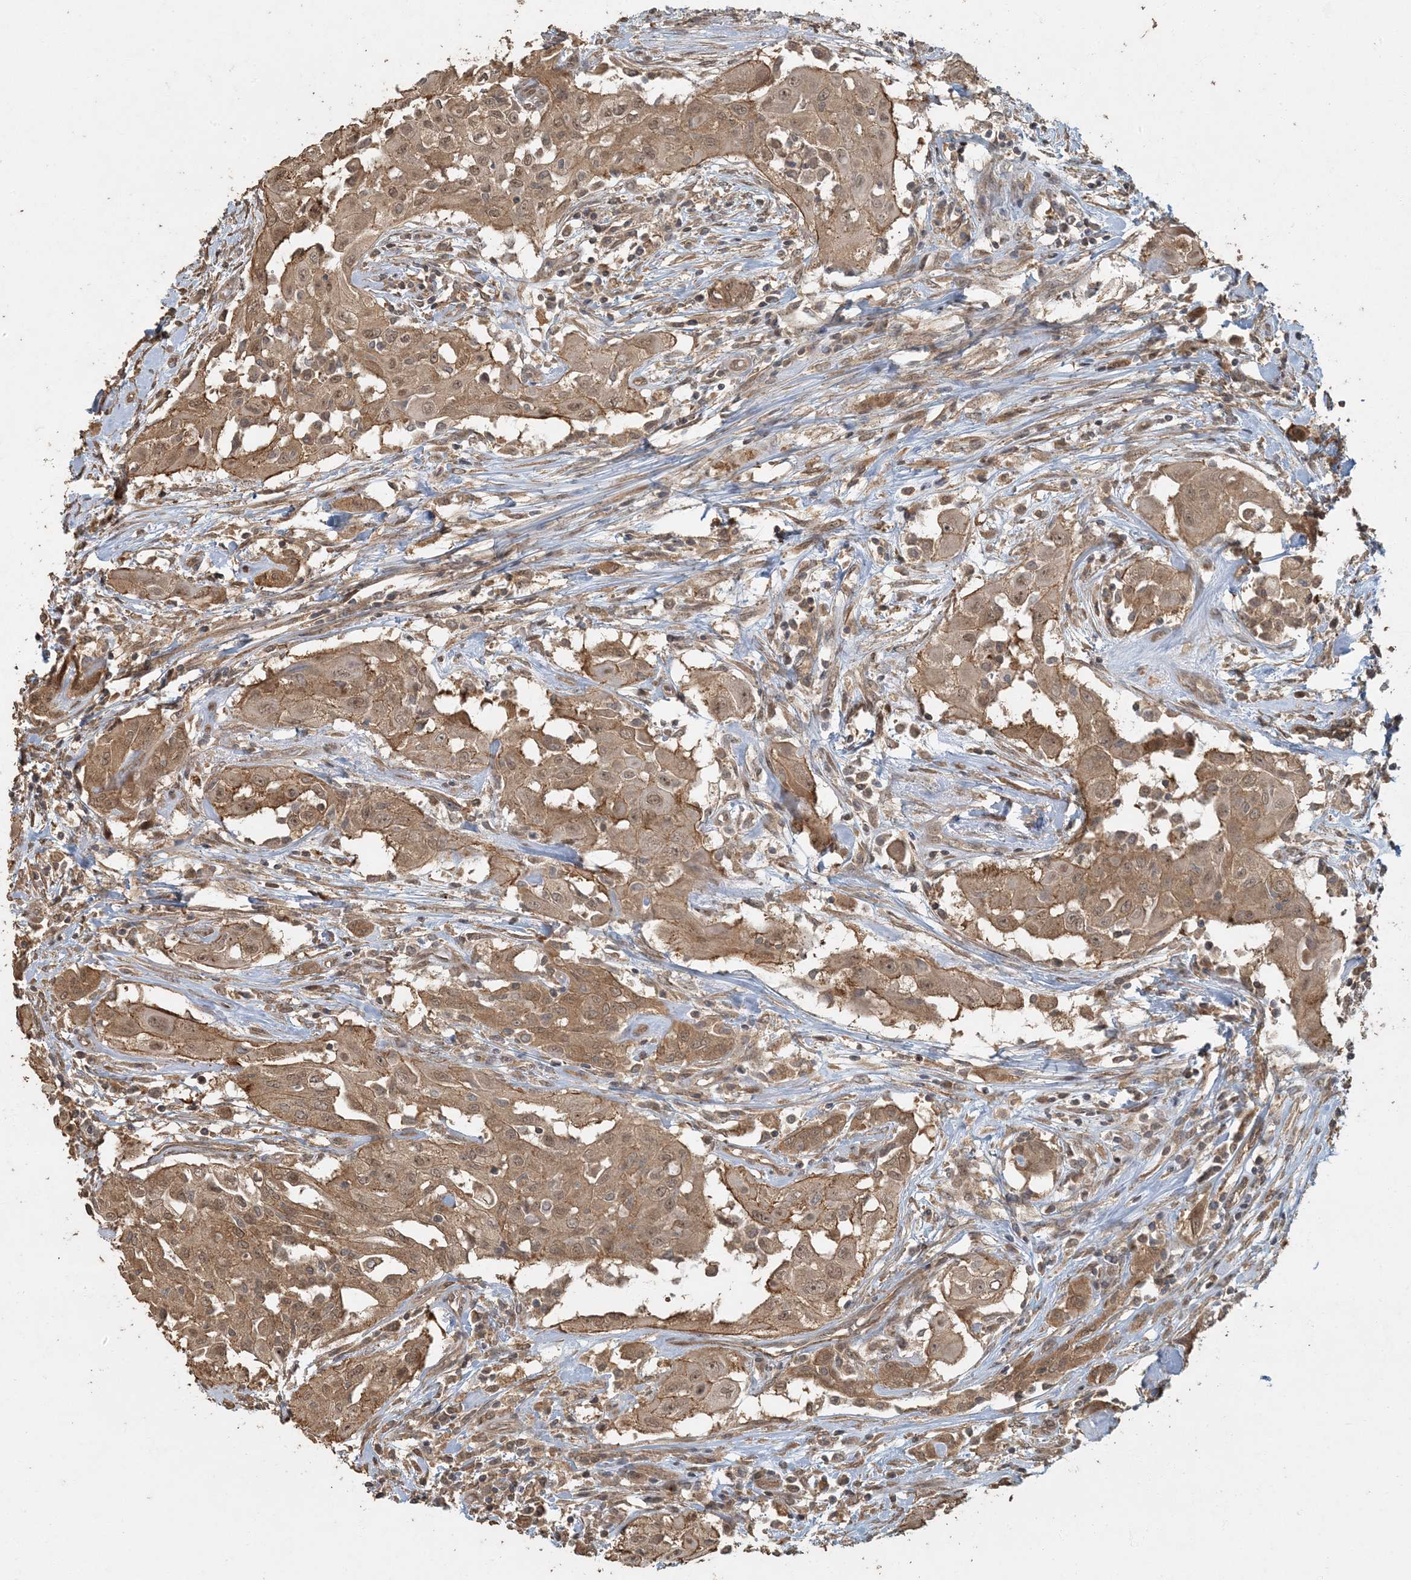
{"staining": {"intensity": "moderate", "quantity": ">75%", "location": "cytoplasmic/membranous,nuclear"}, "tissue": "thyroid cancer", "cell_type": "Tumor cells", "image_type": "cancer", "snomed": [{"axis": "morphology", "description": "Papillary adenocarcinoma, NOS"}, {"axis": "topography", "description": "Thyroid gland"}], "caption": "Brown immunohistochemical staining in papillary adenocarcinoma (thyroid) displays moderate cytoplasmic/membranous and nuclear staining in about >75% of tumor cells. The protein of interest is stained brown, and the nuclei are stained in blue (DAB (3,3'-diaminobenzidine) IHC with brightfield microscopy, high magnification).", "gene": "AK9", "patient": {"sex": "female", "age": 59}}